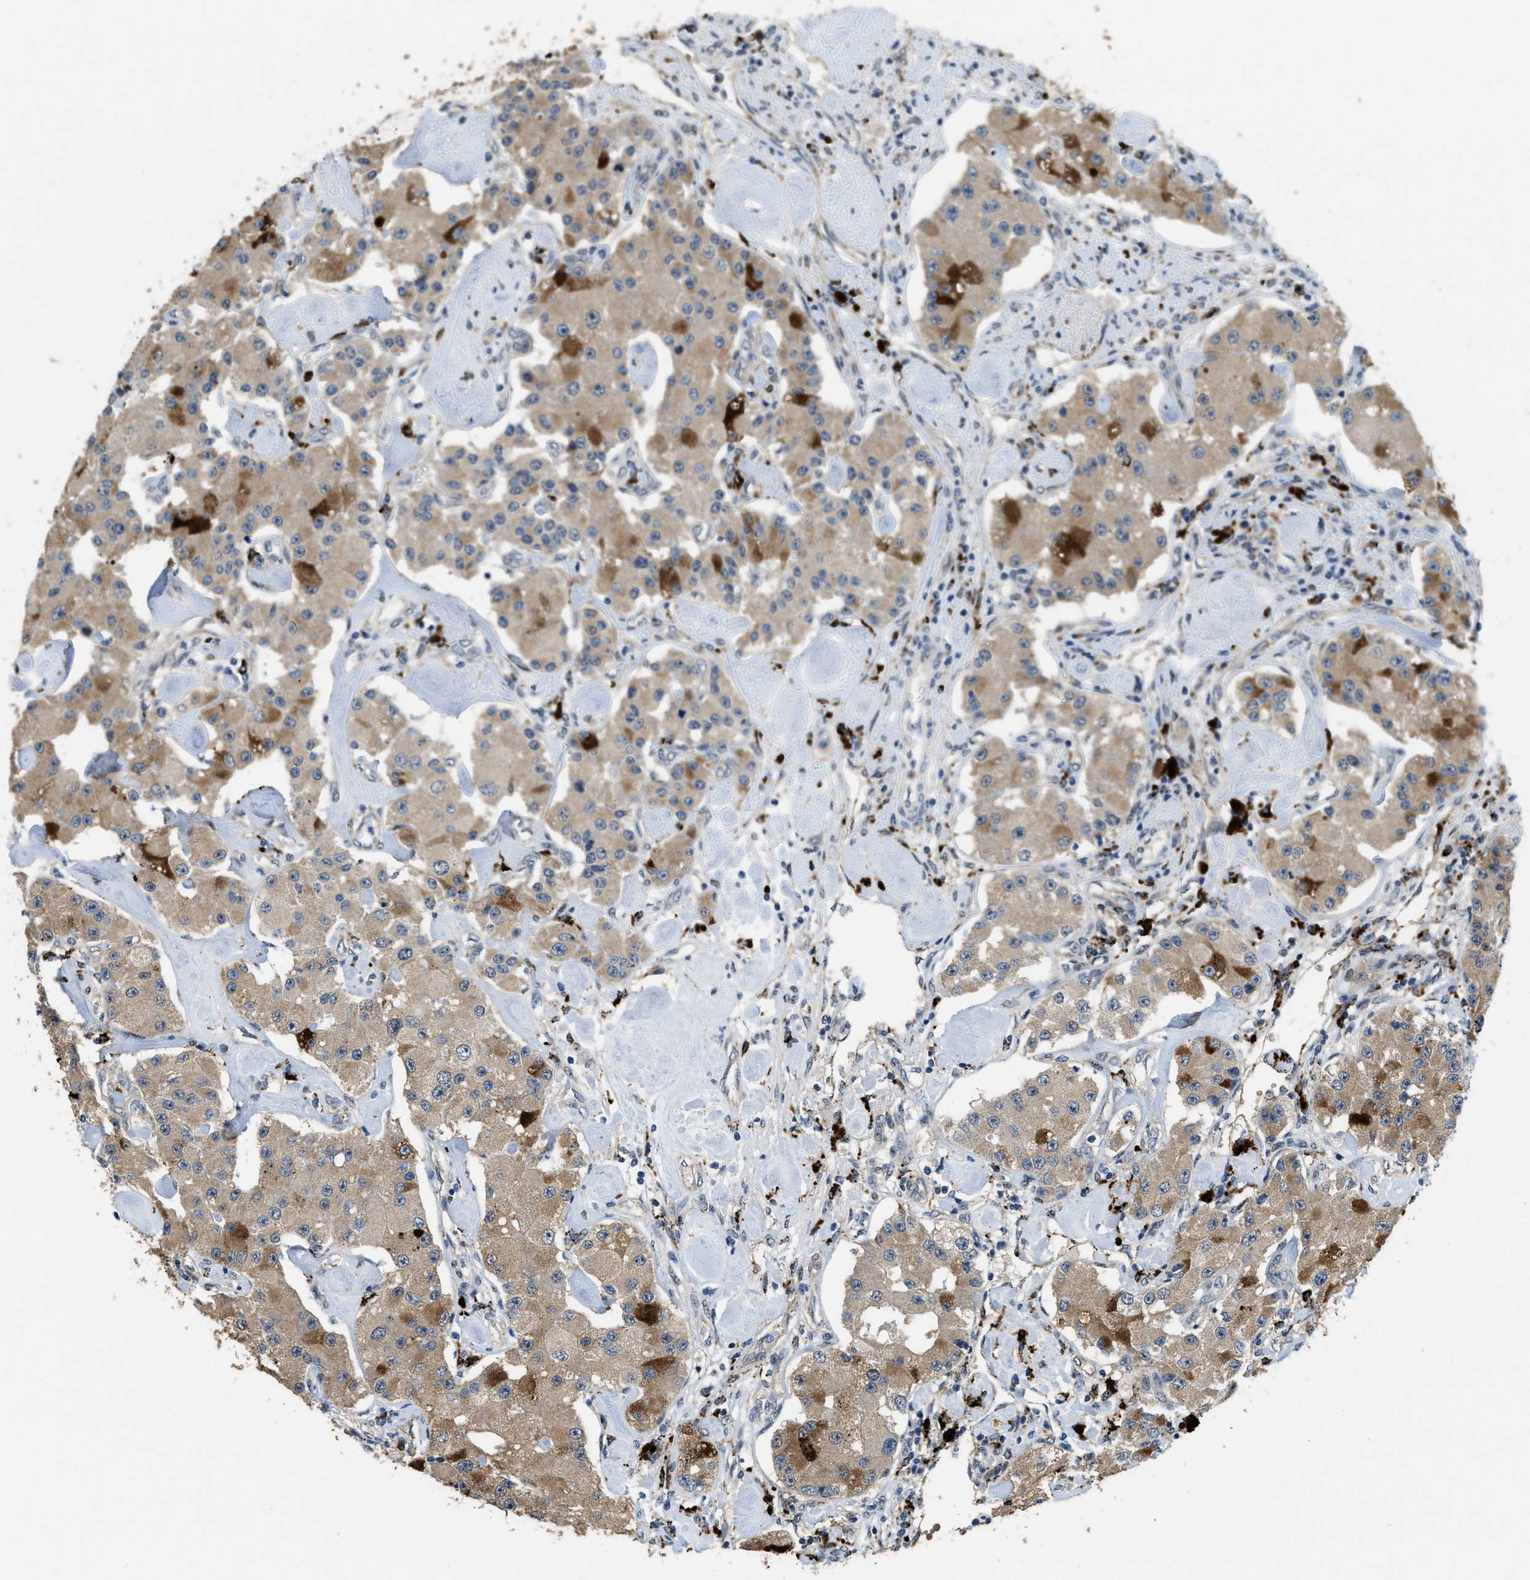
{"staining": {"intensity": "weak", "quantity": ">75%", "location": "cytoplasmic/membranous"}, "tissue": "carcinoid", "cell_type": "Tumor cells", "image_type": "cancer", "snomed": [{"axis": "morphology", "description": "Carcinoid, malignant, NOS"}, {"axis": "topography", "description": "Pancreas"}], "caption": "Immunohistochemical staining of human malignant carcinoid exhibits low levels of weak cytoplasmic/membranous protein expression in approximately >75% of tumor cells.", "gene": "BMPR2", "patient": {"sex": "male", "age": 41}}